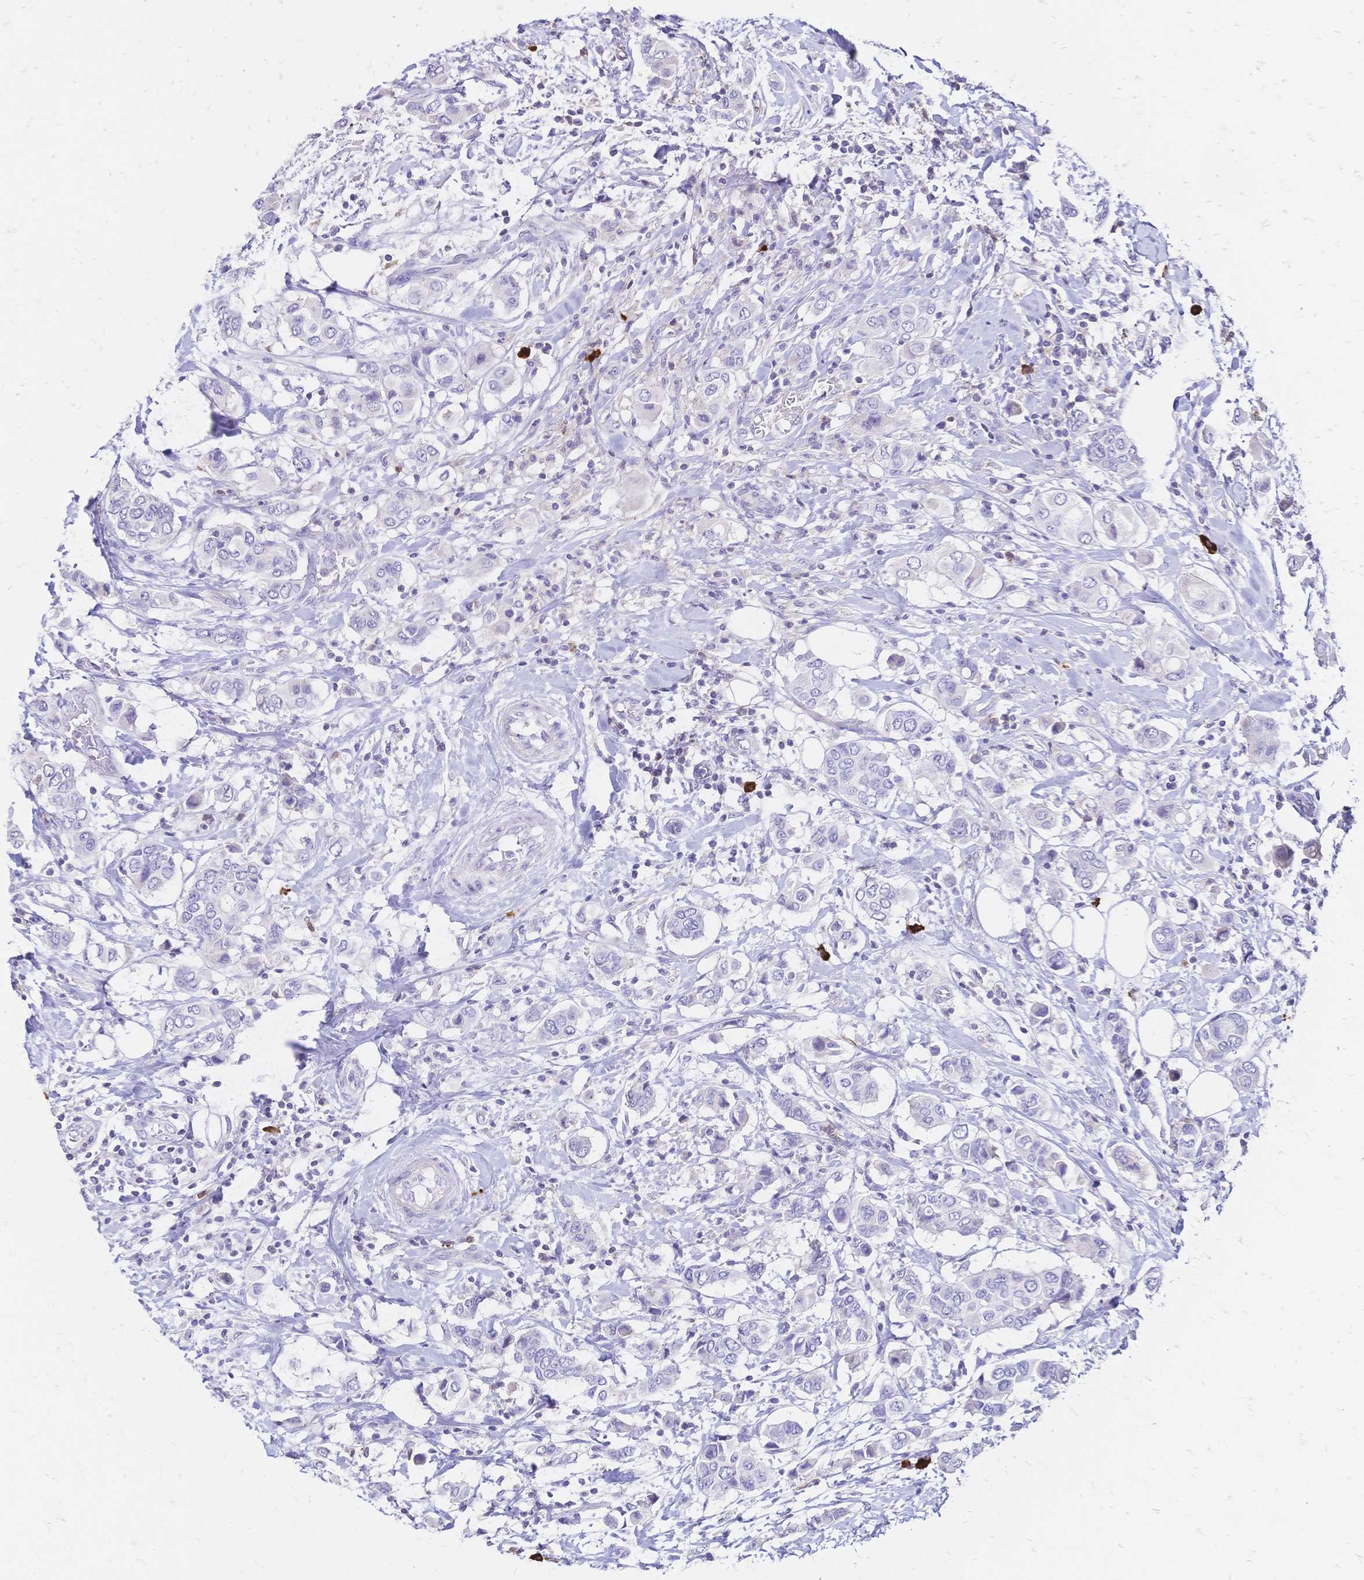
{"staining": {"intensity": "negative", "quantity": "none", "location": "none"}, "tissue": "breast cancer", "cell_type": "Tumor cells", "image_type": "cancer", "snomed": [{"axis": "morphology", "description": "Lobular carcinoma"}, {"axis": "topography", "description": "Breast"}], "caption": "DAB (3,3'-diaminobenzidine) immunohistochemical staining of human breast lobular carcinoma shows no significant positivity in tumor cells.", "gene": "IL2RA", "patient": {"sex": "female", "age": 51}}